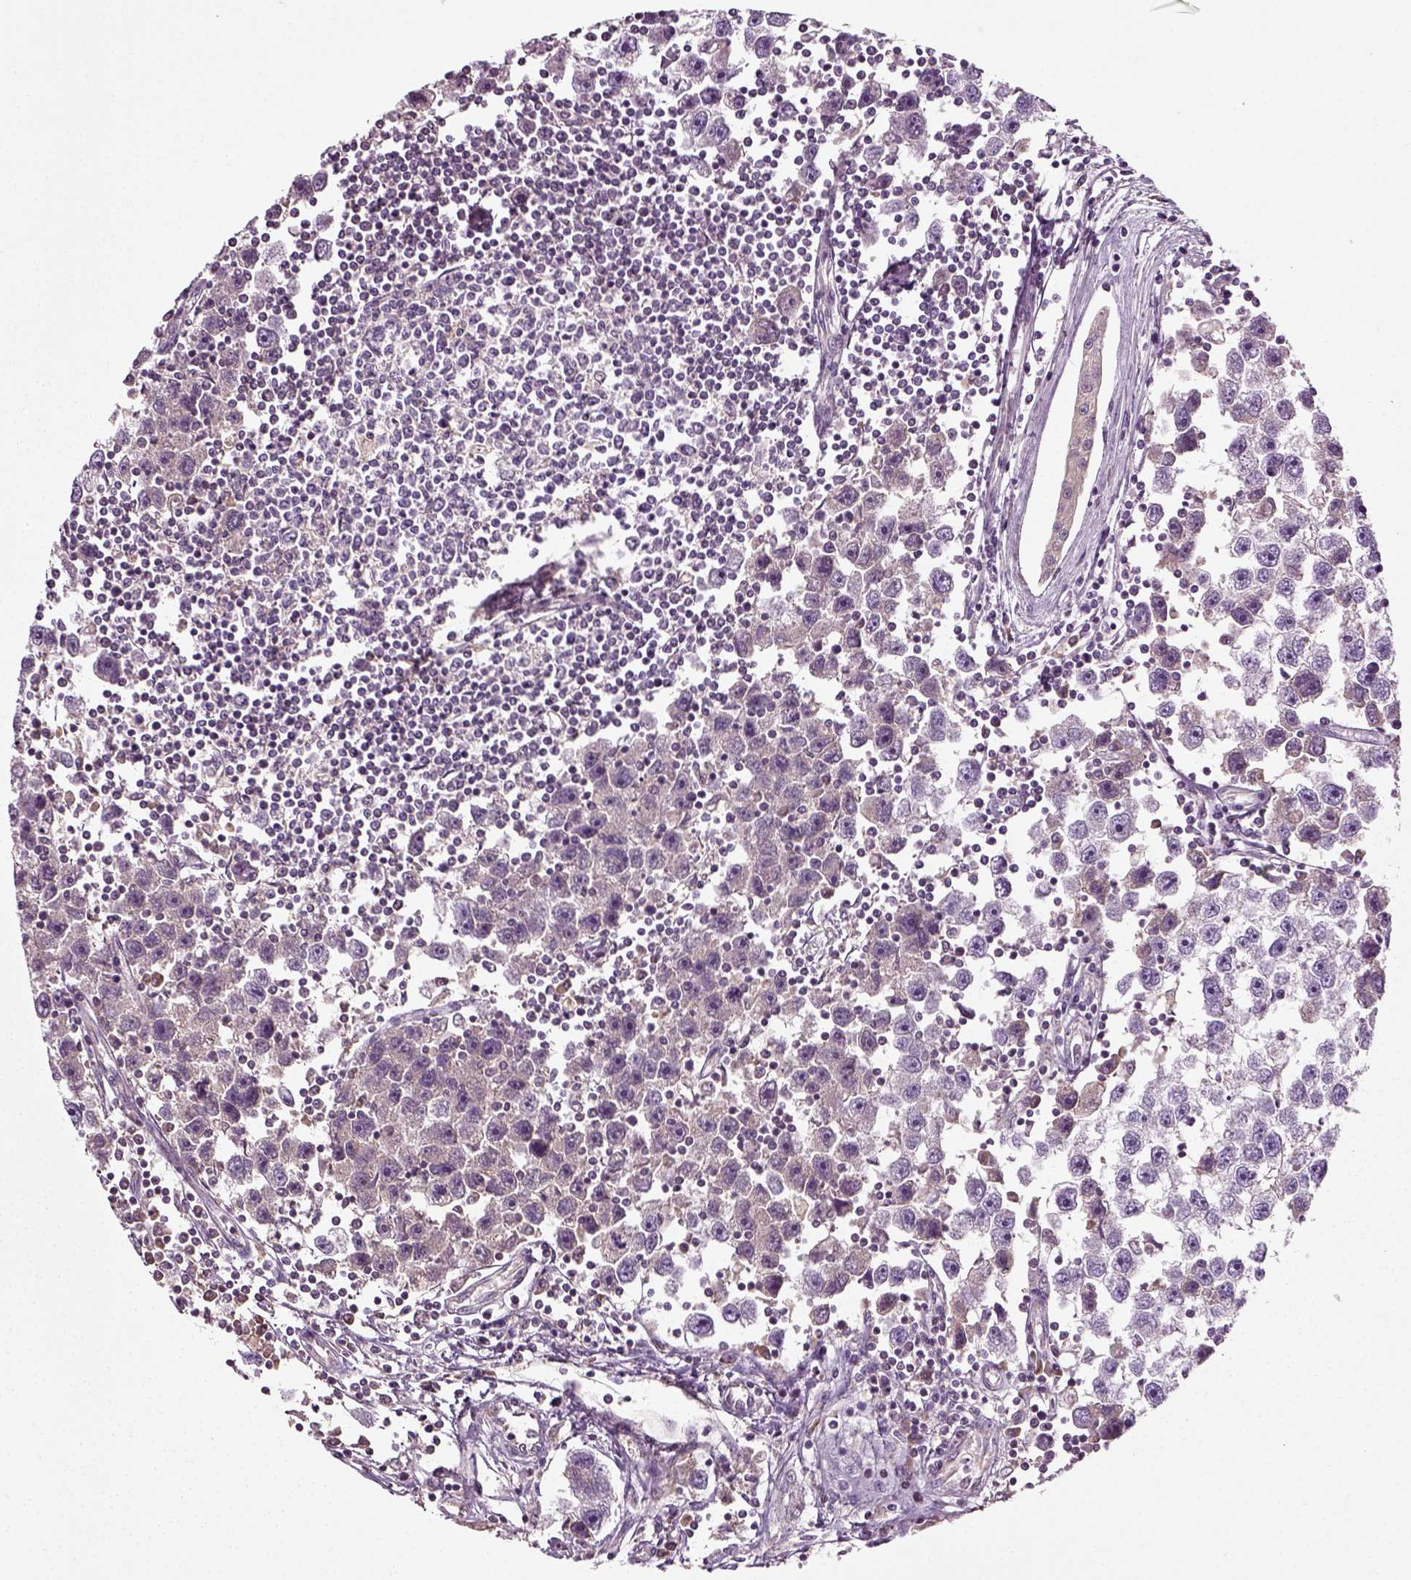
{"staining": {"intensity": "negative", "quantity": "none", "location": "none"}, "tissue": "testis cancer", "cell_type": "Tumor cells", "image_type": "cancer", "snomed": [{"axis": "morphology", "description": "Seminoma, NOS"}, {"axis": "topography", "description": "Testis"}], "caption": "IHC image of testis cancer (seminoma) stained for a protein (brown), which reveals no staining in tumor cells. Brightfield microscopy of IHC stained with DAB (3,3'-diaminobenzidine) (brown) and hematoxylin (blue), captured at high magnification.", "gene": "ERV3-1", "patient": {"sex": "male", "age": 30}}